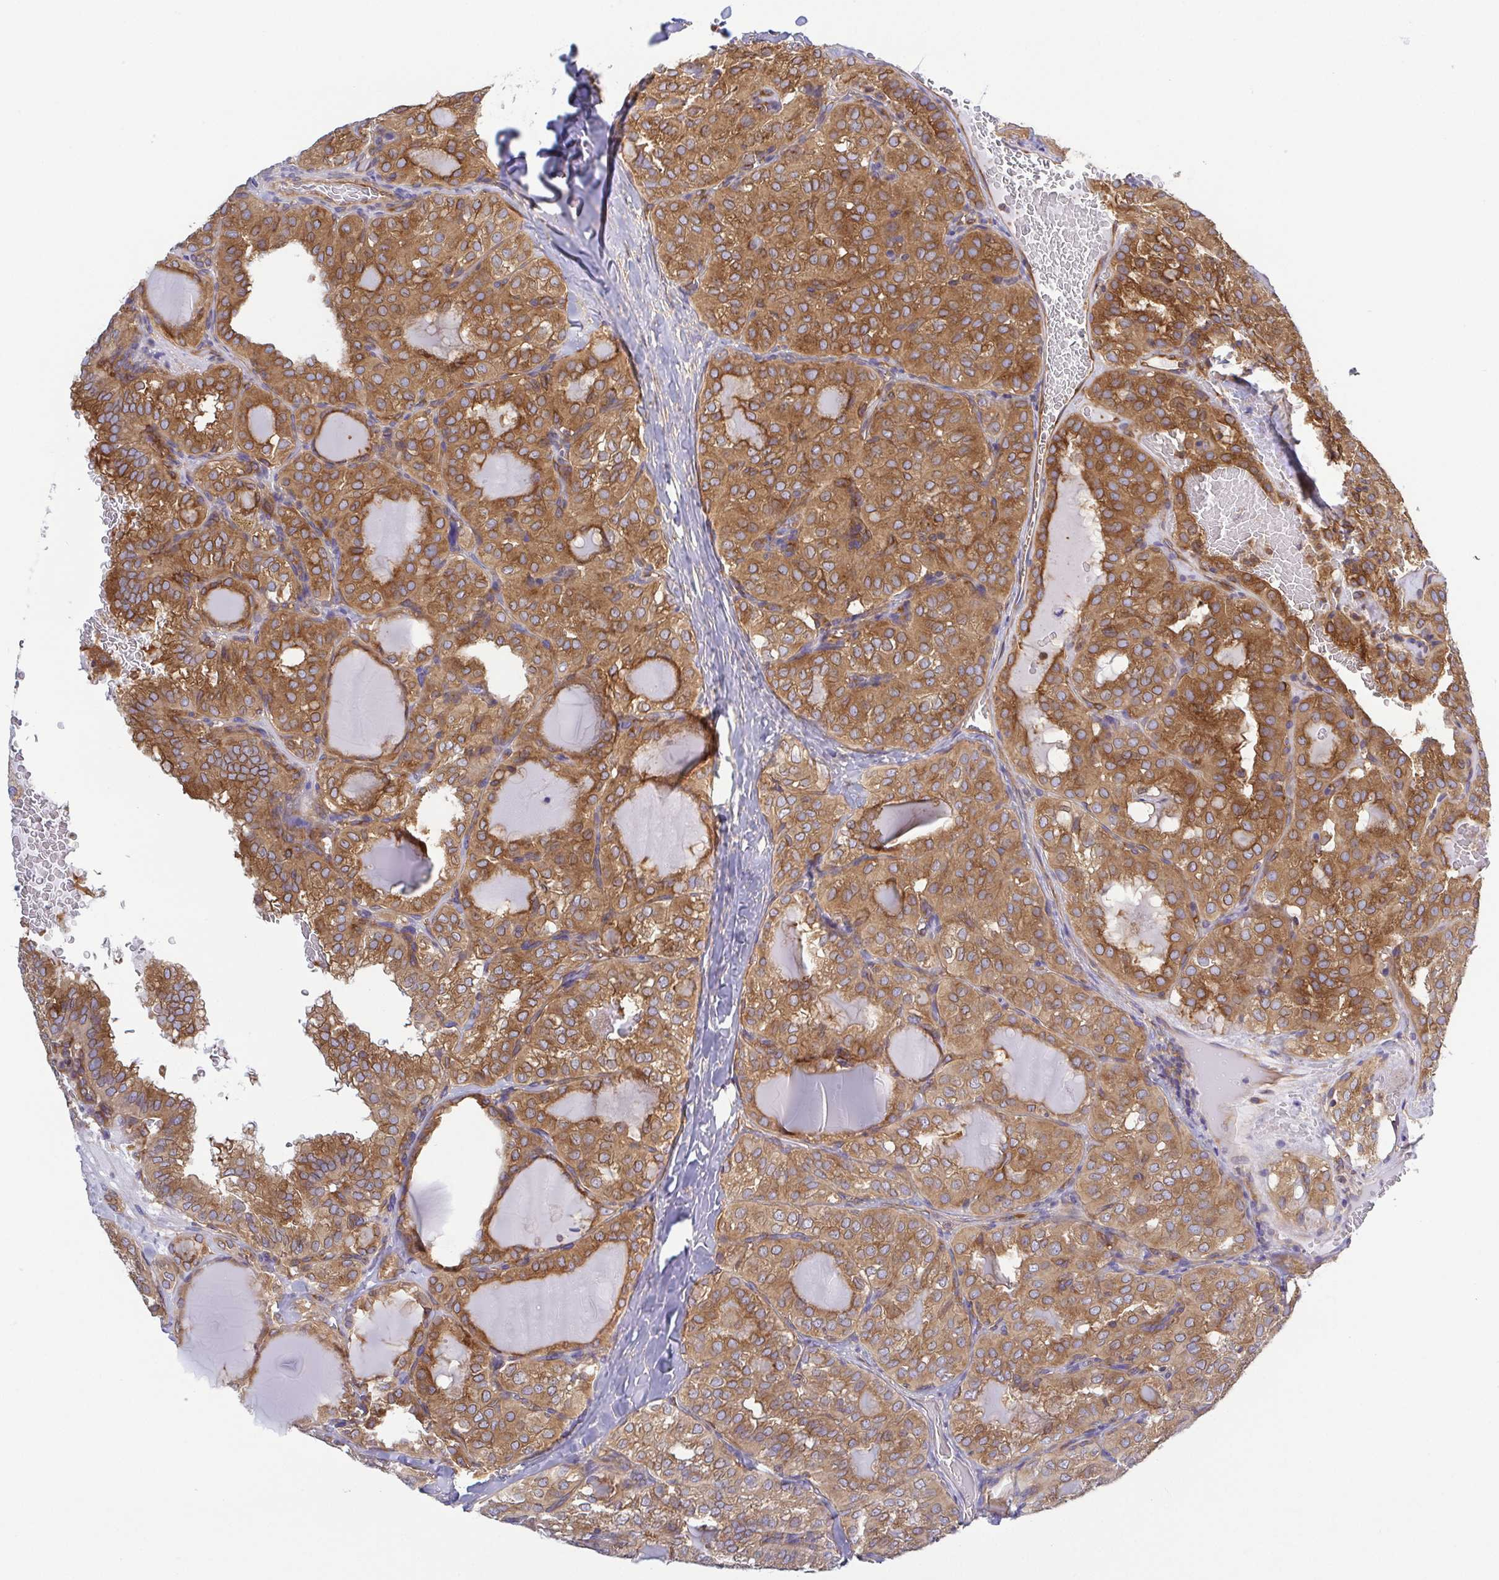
{"staining": {"intensity": "moderate", "quantity": ">75%", "location": "cytoplasmic/membranous"}, "tissue": "thyroid cancer", "cell_type": "Tumor cells", "image_type": "cancer", "snomed": [{"axis": "morphology", "description": "Papillary adenocarcinoma, NOS"}, {"axis": "topography", "description": "Thyroid gland"}], "caption": "Brown immunohistochemical staining in human thyroid cancer (papillary adenocarcinoma) reveals moderate cytoplasmic/membranous staining in approximately >75% of tumor cells.", "gene": "KIF5B", "patient": {"sex": "male", "age": 20}}